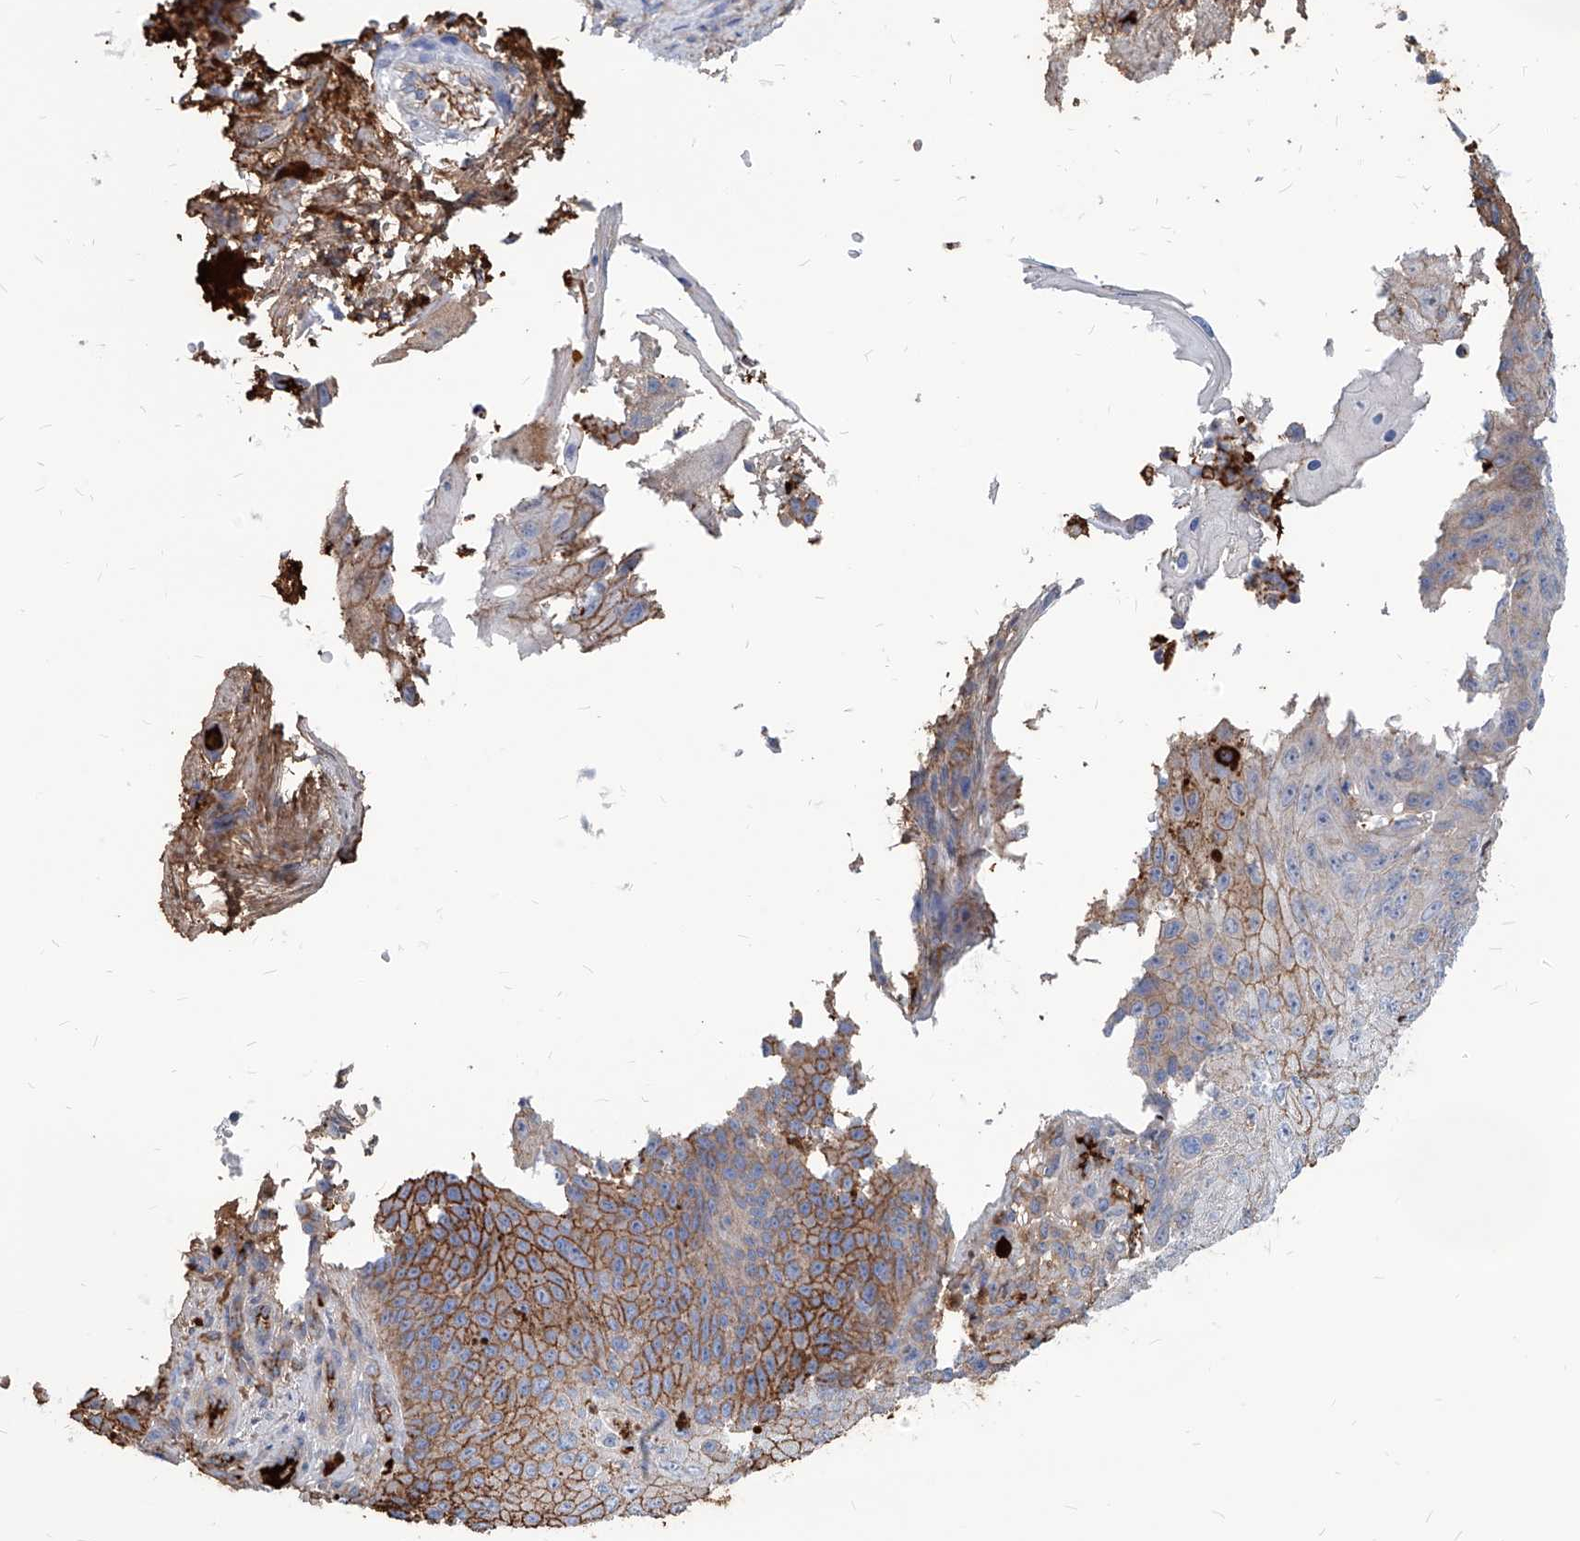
{"staining": {"intensity": "moderate", "quantity": "25%-75%", "location": "cytoplasmic/membranous"}, "tissue": "skin cancer", "cell_type": "Tumor cells", "image_type": "cancer", "snomed": [{"axis": "morphology", "description": "Squamous cell carcinoma, NOS"}, {"axis": "topography", "description": "Skin"}], "caption": "Immunohistochemical staining of human squamous cell carcinoma (skin) shows medium levels of moderate cytoplasmic/membranous protein positivity in approximately 25%-75% of tumor cells.", "gene": "AKAP10", "patient": {"sex": "female", "age": 88}}